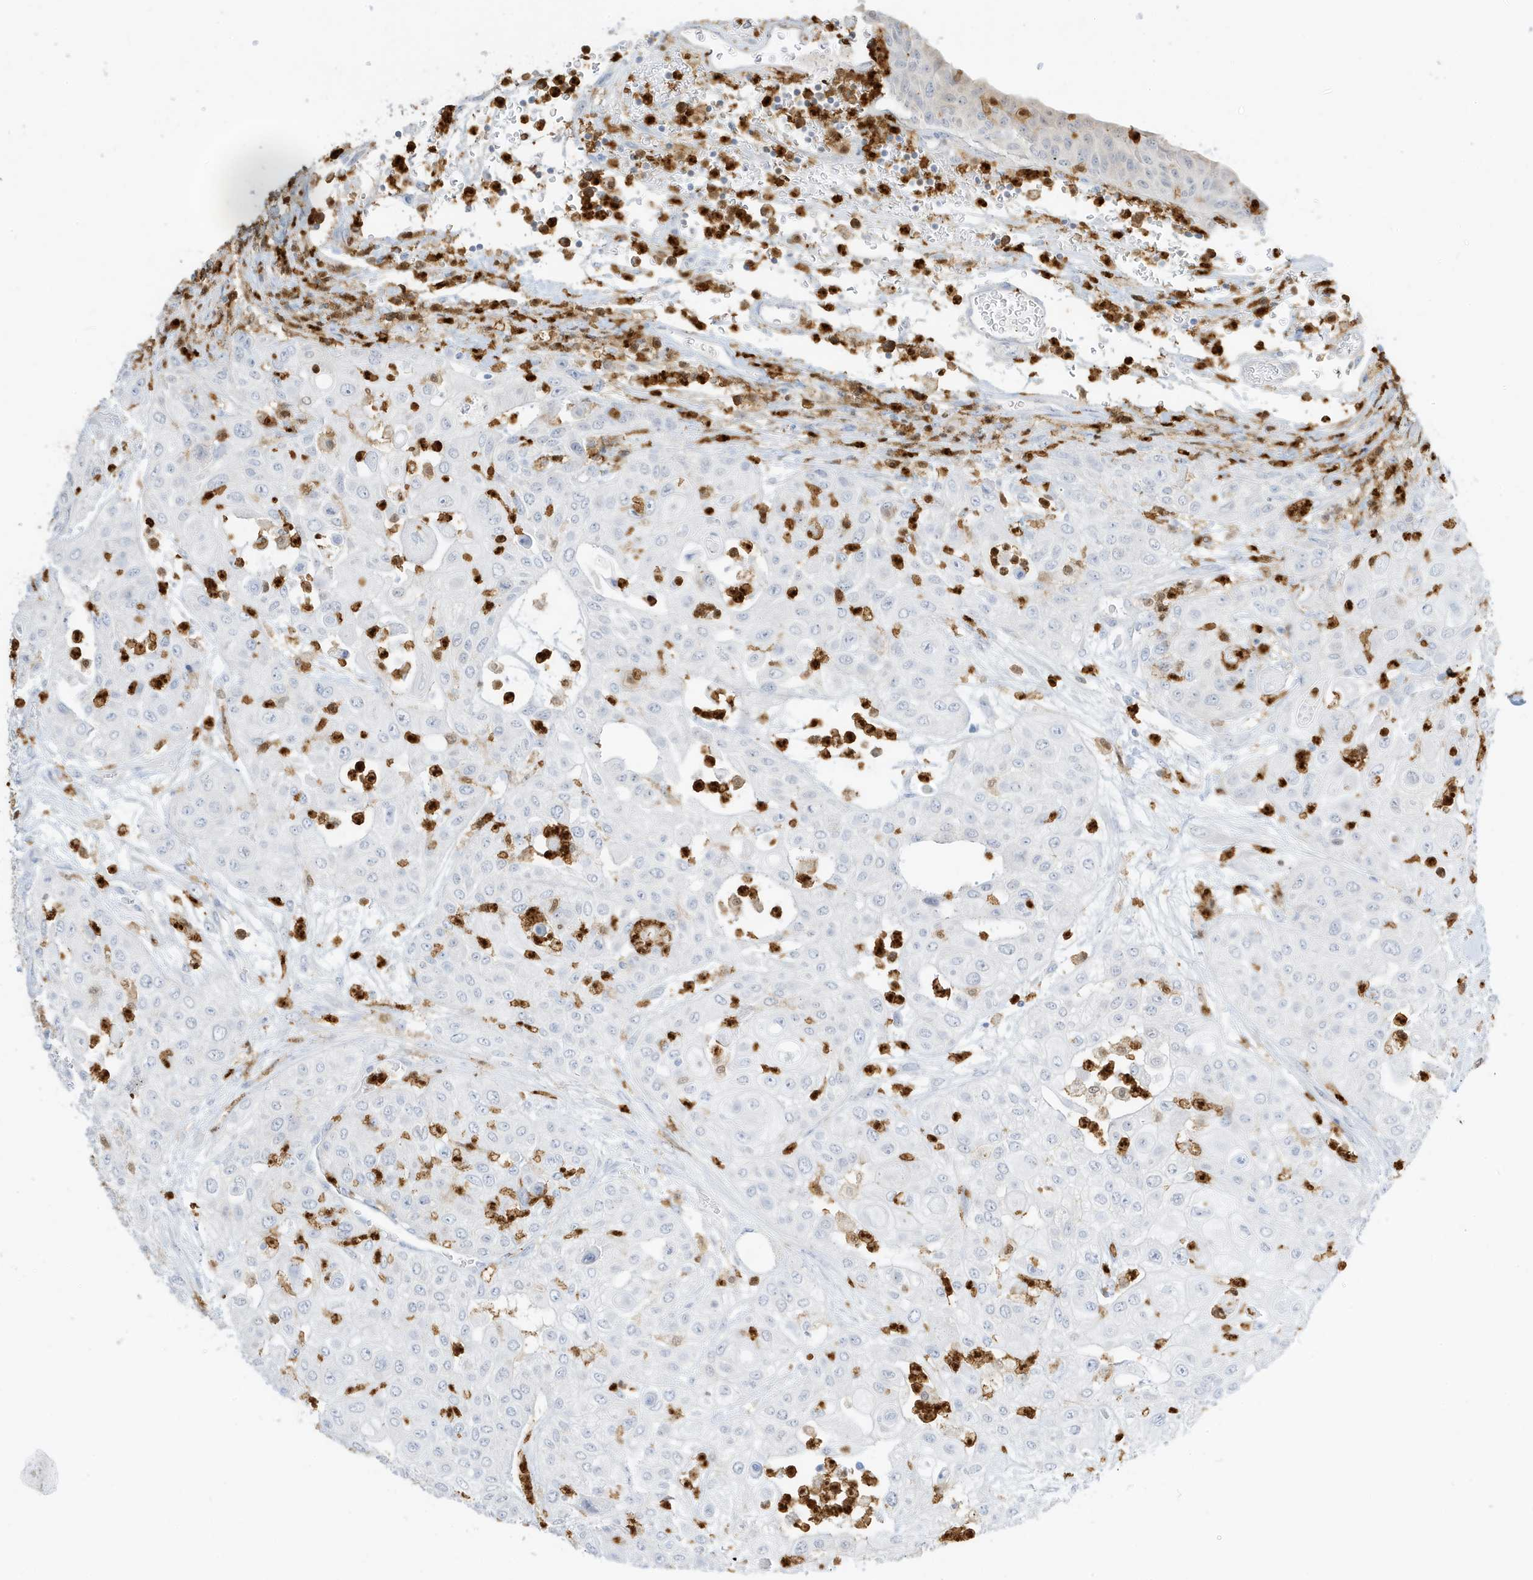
{"staining": {"intensity": "negative", "quantity": "none", "location": "none"}, "tissue": "urothelial cancer", "cell_type": "Tumor cells", "image_type": "cancer", "snomed": [{"axis": "morphology", "description": "Urothelial carcinoma, High grade"}, {"axis": "topography", "description": "Urinary bladder"}], "caption": "Tumor cells are negative for protein expression in human urothelial cancer.", "gene": "GCA", "patient": {"sex": "female", "age": 79}}